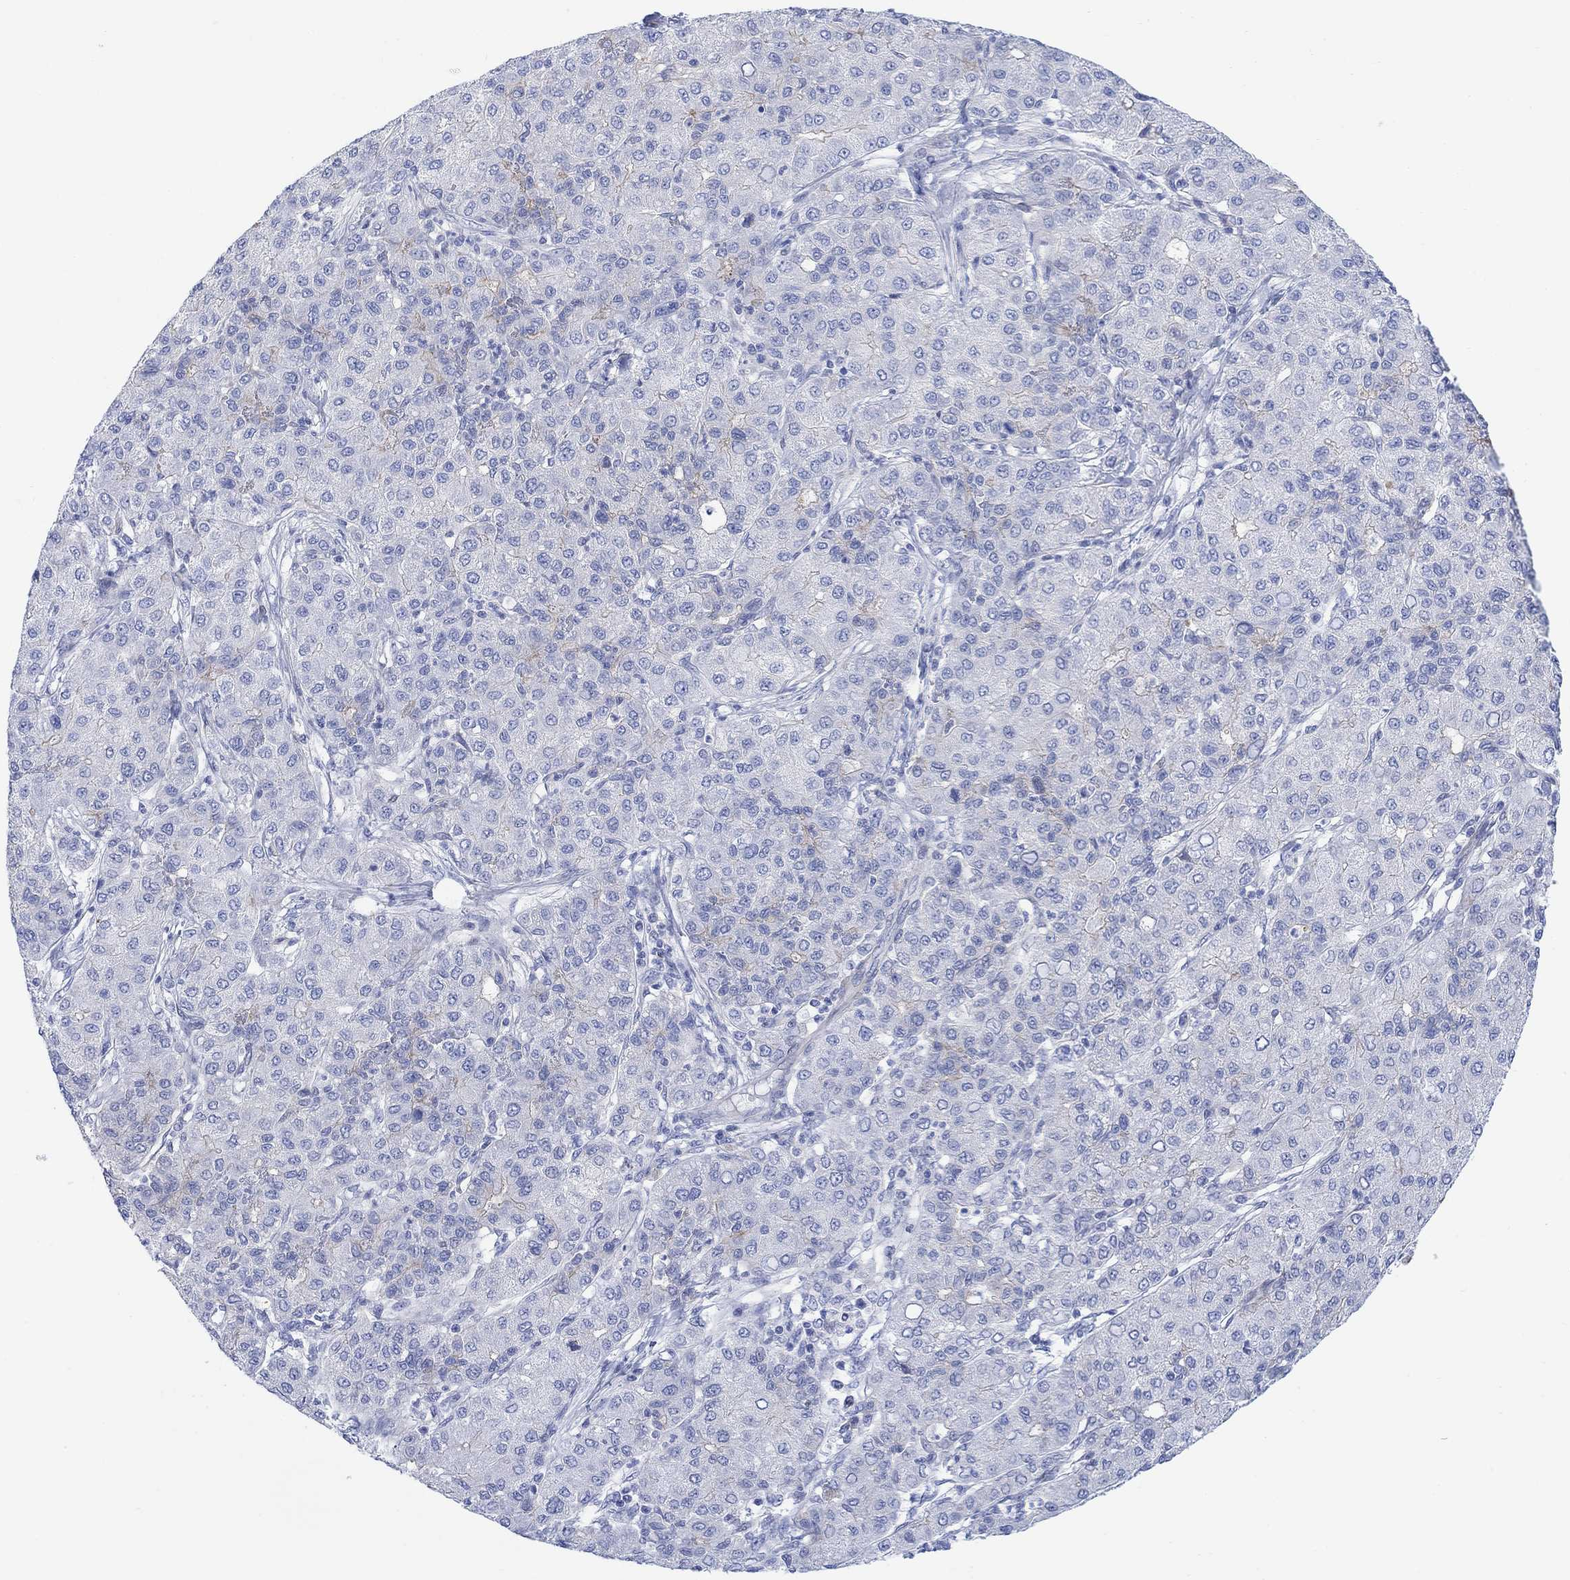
{"staining": {"intensity": "negative", "quantity": "none", "location": "none"}, "tissue": "liver cancer", "cell_type": "Tumor cells", "image_type": "cancer", "snomed": [{"axis": "morphology", "description": "Carcinoma, Hepatocellular, NOS"}, {"axis": "topography", "description": "Liver"}], "caption": "Immunohistochemical staining of human liver cancer (hepatocellular carcinoma) shows no significant staining in tumor cells.", "gene": "TLDC2", "patient": {"sex": "male", "age": 65}}